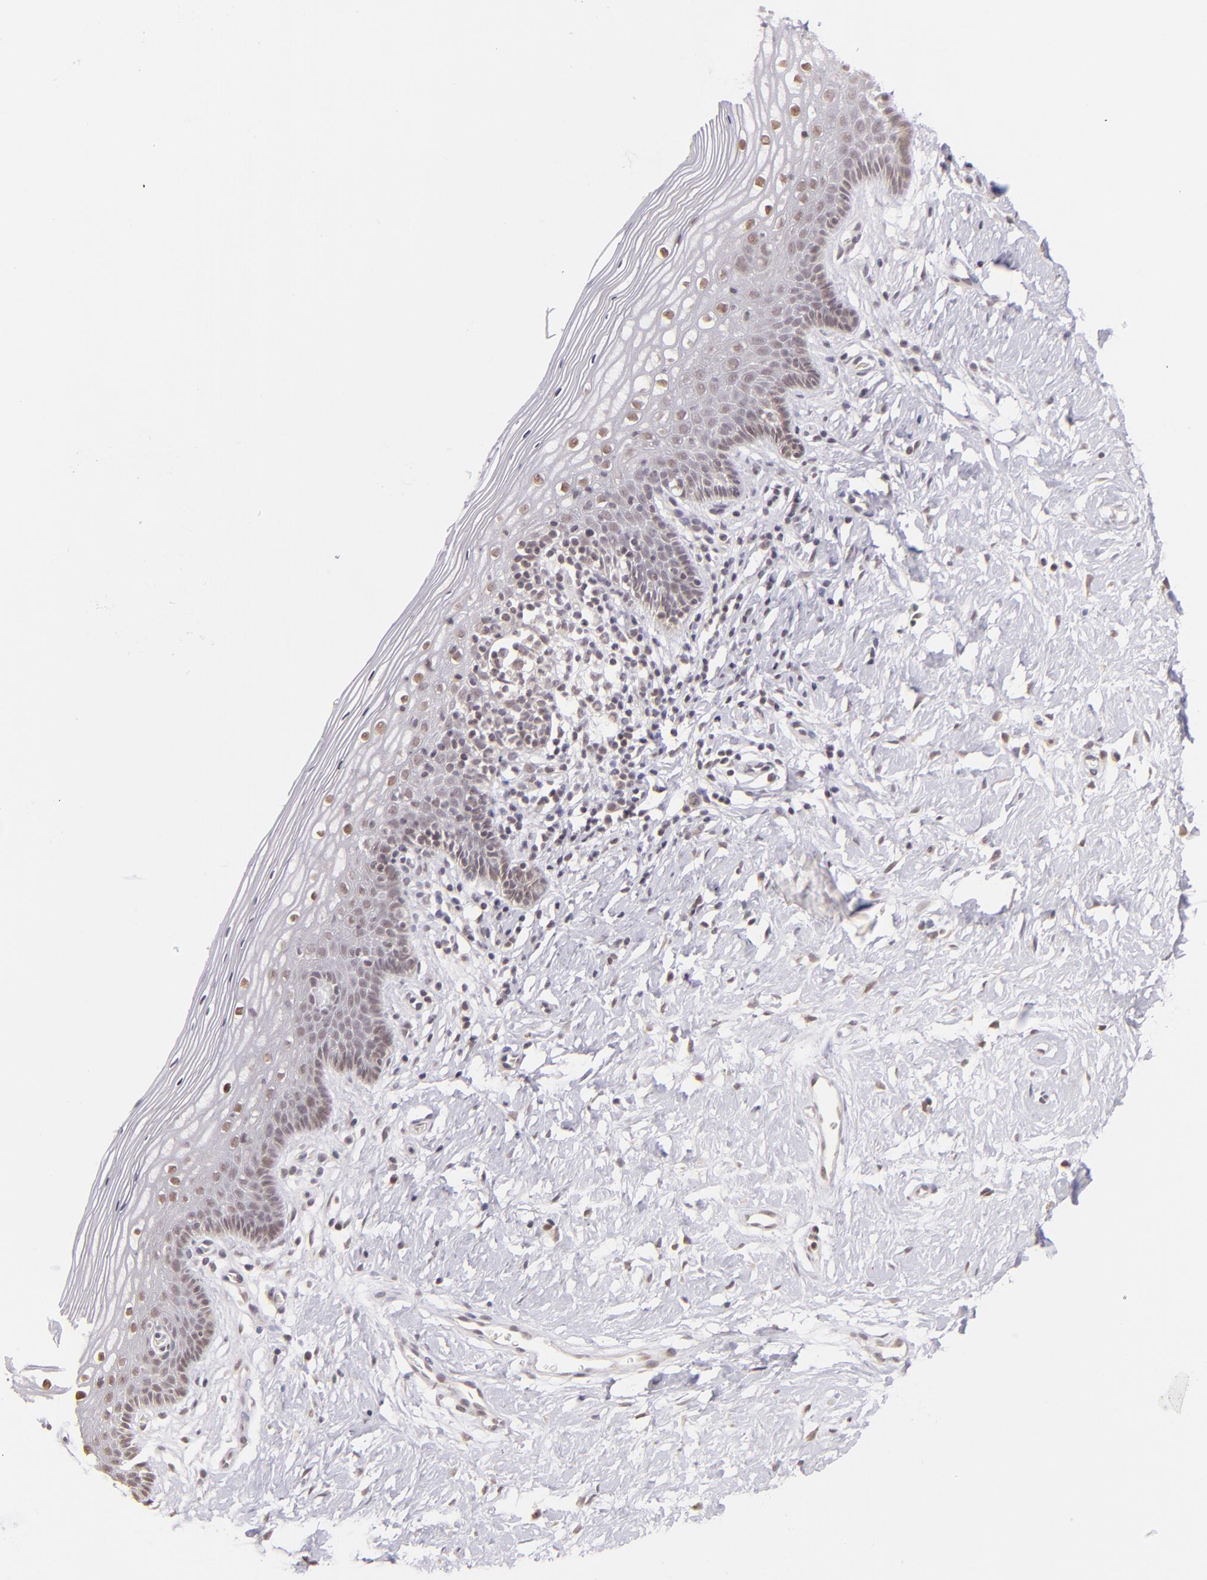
{"staining": {"intensity": "weak", "quantity": "<25%", "location": "nuclear"}, "tissue": "vagina", "cell_type": "Squamous epithelial cells", "image_type": "normal", "snomed": [{"axis": "morphology", "description": "Normal tissue, NOS"}, {"axis": "topography", "description": "Vagina"}], "caption": "A micrograph of vagina stained for a protein demonstrates no brown staining in squamous epithelial cells.", "gene": "RARB", "patient": {"sex": "female", "age": 46}}